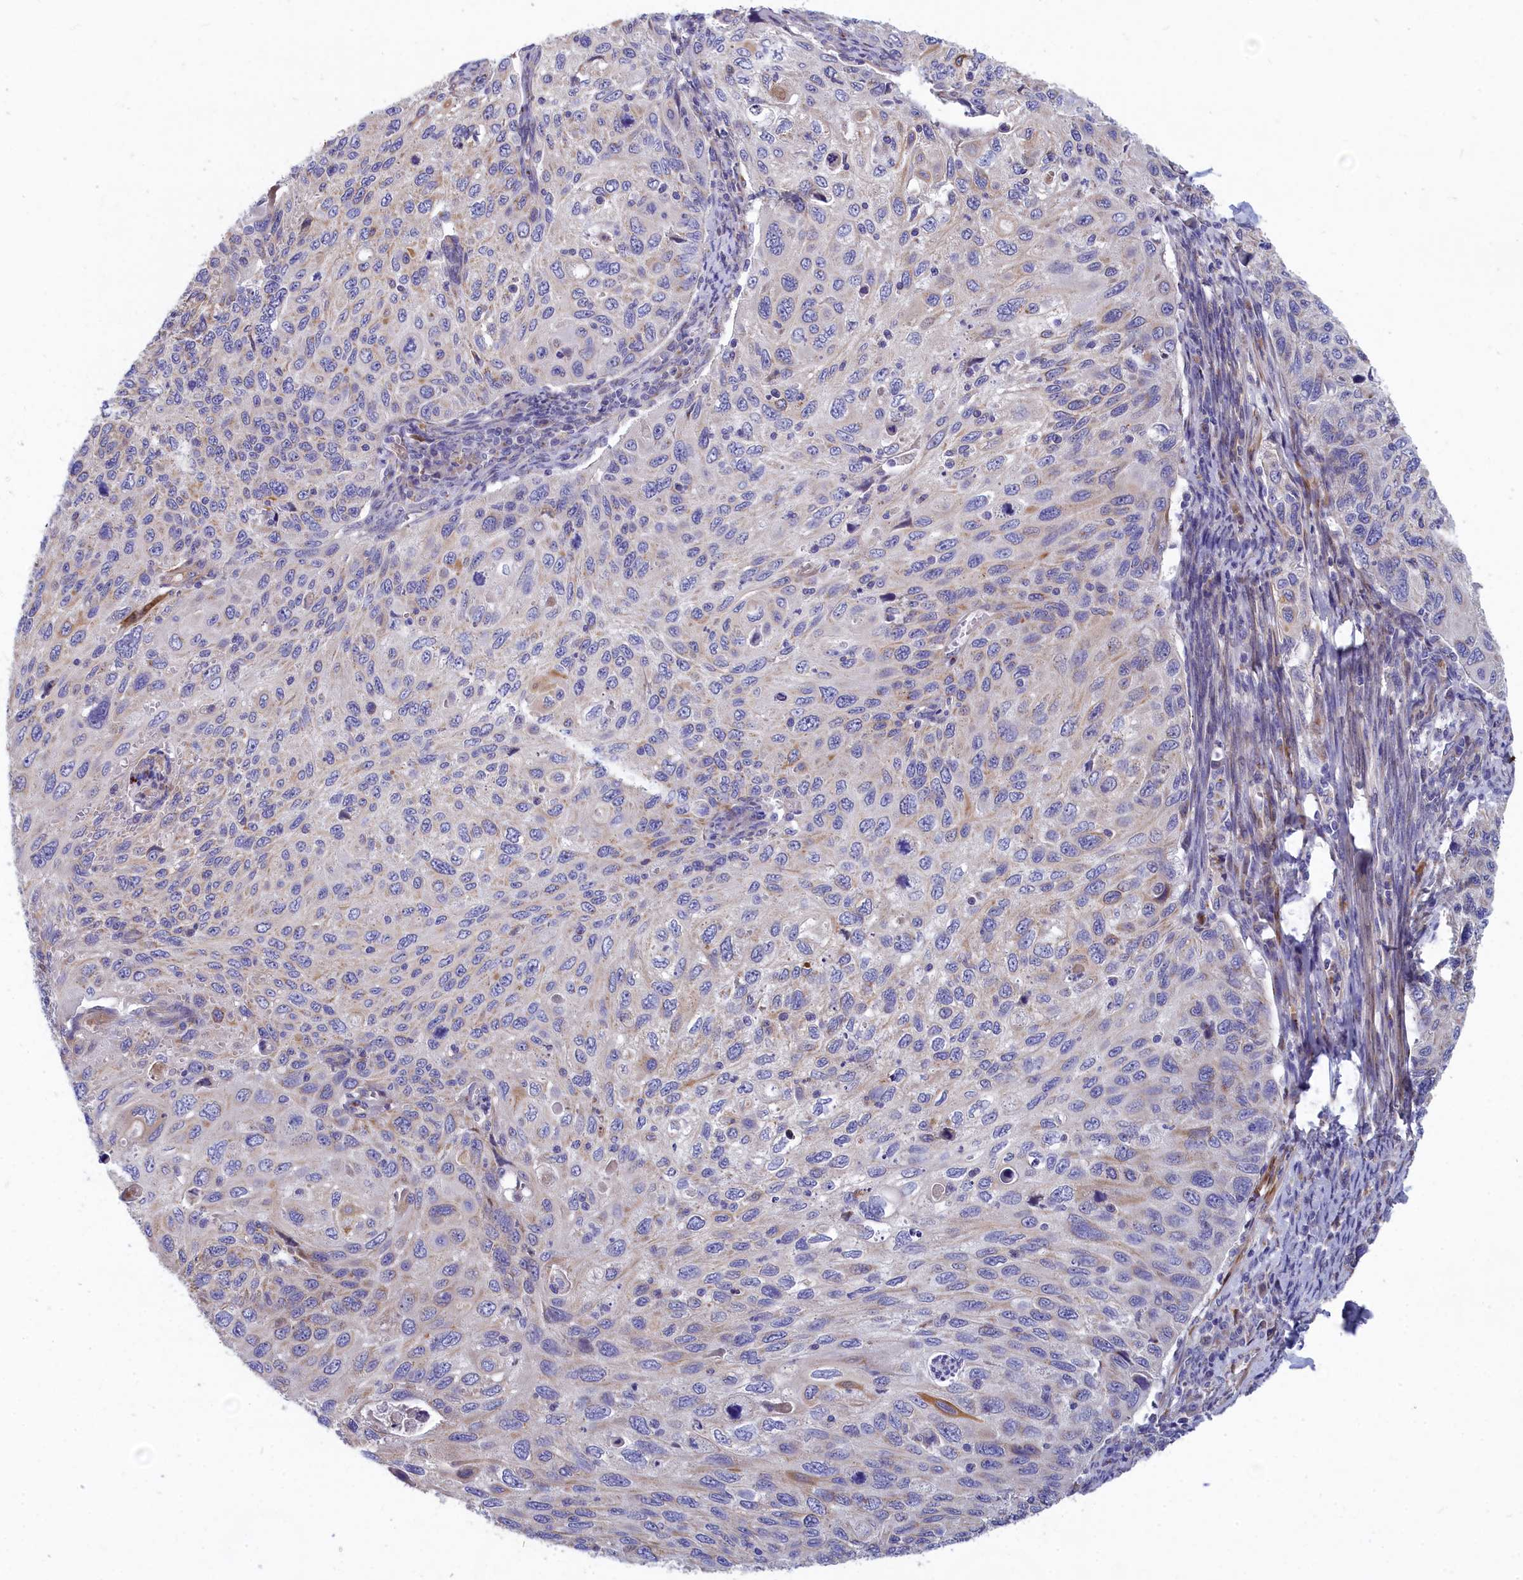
{"staining": {"intensity": "moderate", "quantity": "<25%", "location": "cytoplasmic/membranous"}, "tissue": "cervical cancer", "cell_type": "Tumor cells", "image_type": "cancer", "snomed": [{"axis": "morphology", "description": "Squamous cell carcinoma, NOS"}, {"axis": "topography", "description": "Cervix"}], "caption": "Moderate cytoplasmic/membranous staining for a protein is identified in about <25% of tumor cells of cervical cancer using IHC.", "gene": "TUBGCP4", "patient": {"sex": "female", "age": 70}}